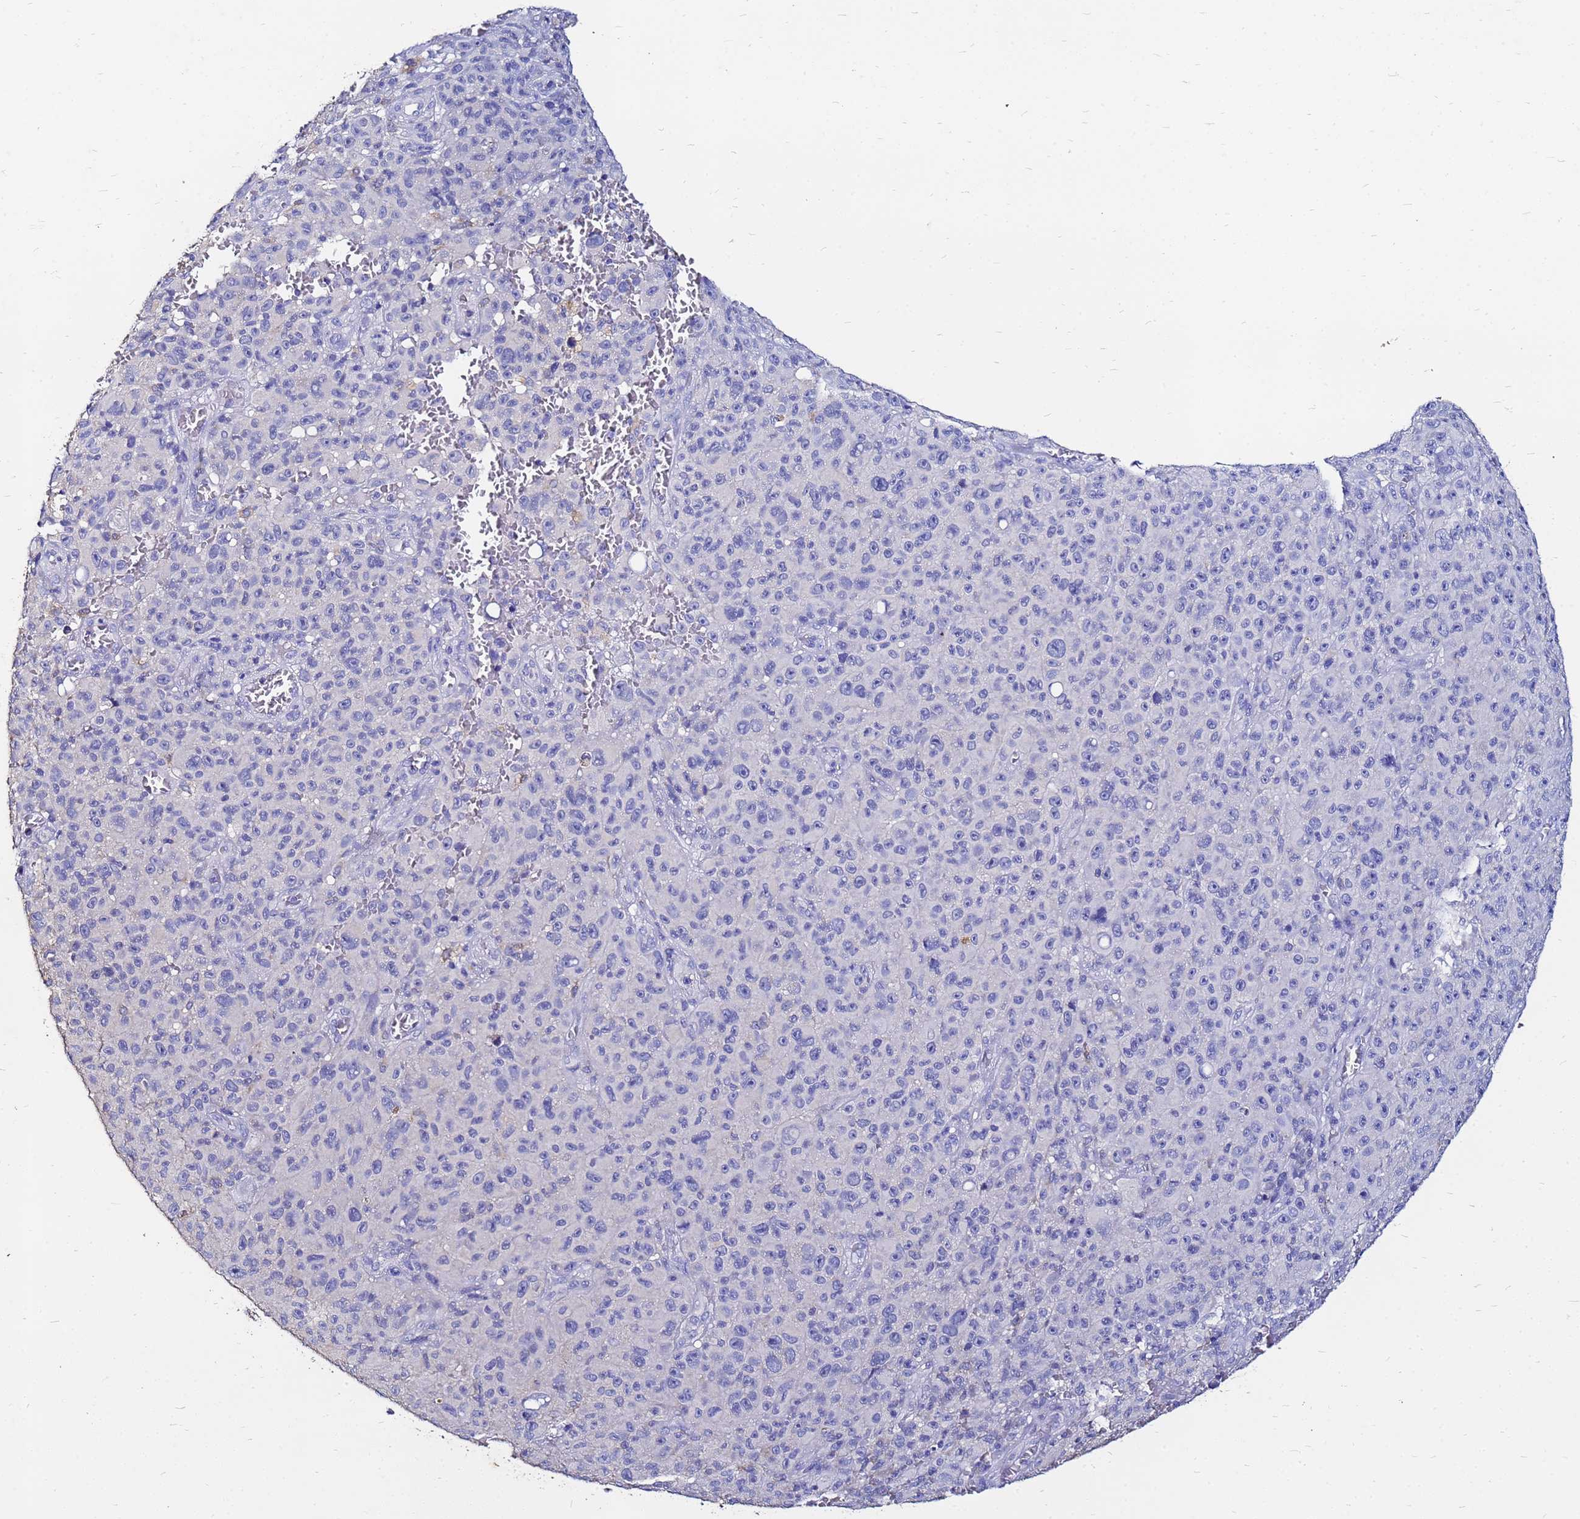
{"staining": {"intensity": "negative", "quantity": "none", "location": "none"}, "tissue": "melanoma", "cell_type": "Tumor cells", "image_type": "cancer", "snomed": [{"axis": "morphology", "description": "Malignant melanoma, NOS"}, {"axis": "topography", "description": "Skin"}], "caption": "This is an IHC histopathology image of human malignant melanoma. There is no expression in tumor cells.", "gene": "FAM183A", "patient": {"sex": "female", "age": 82}}